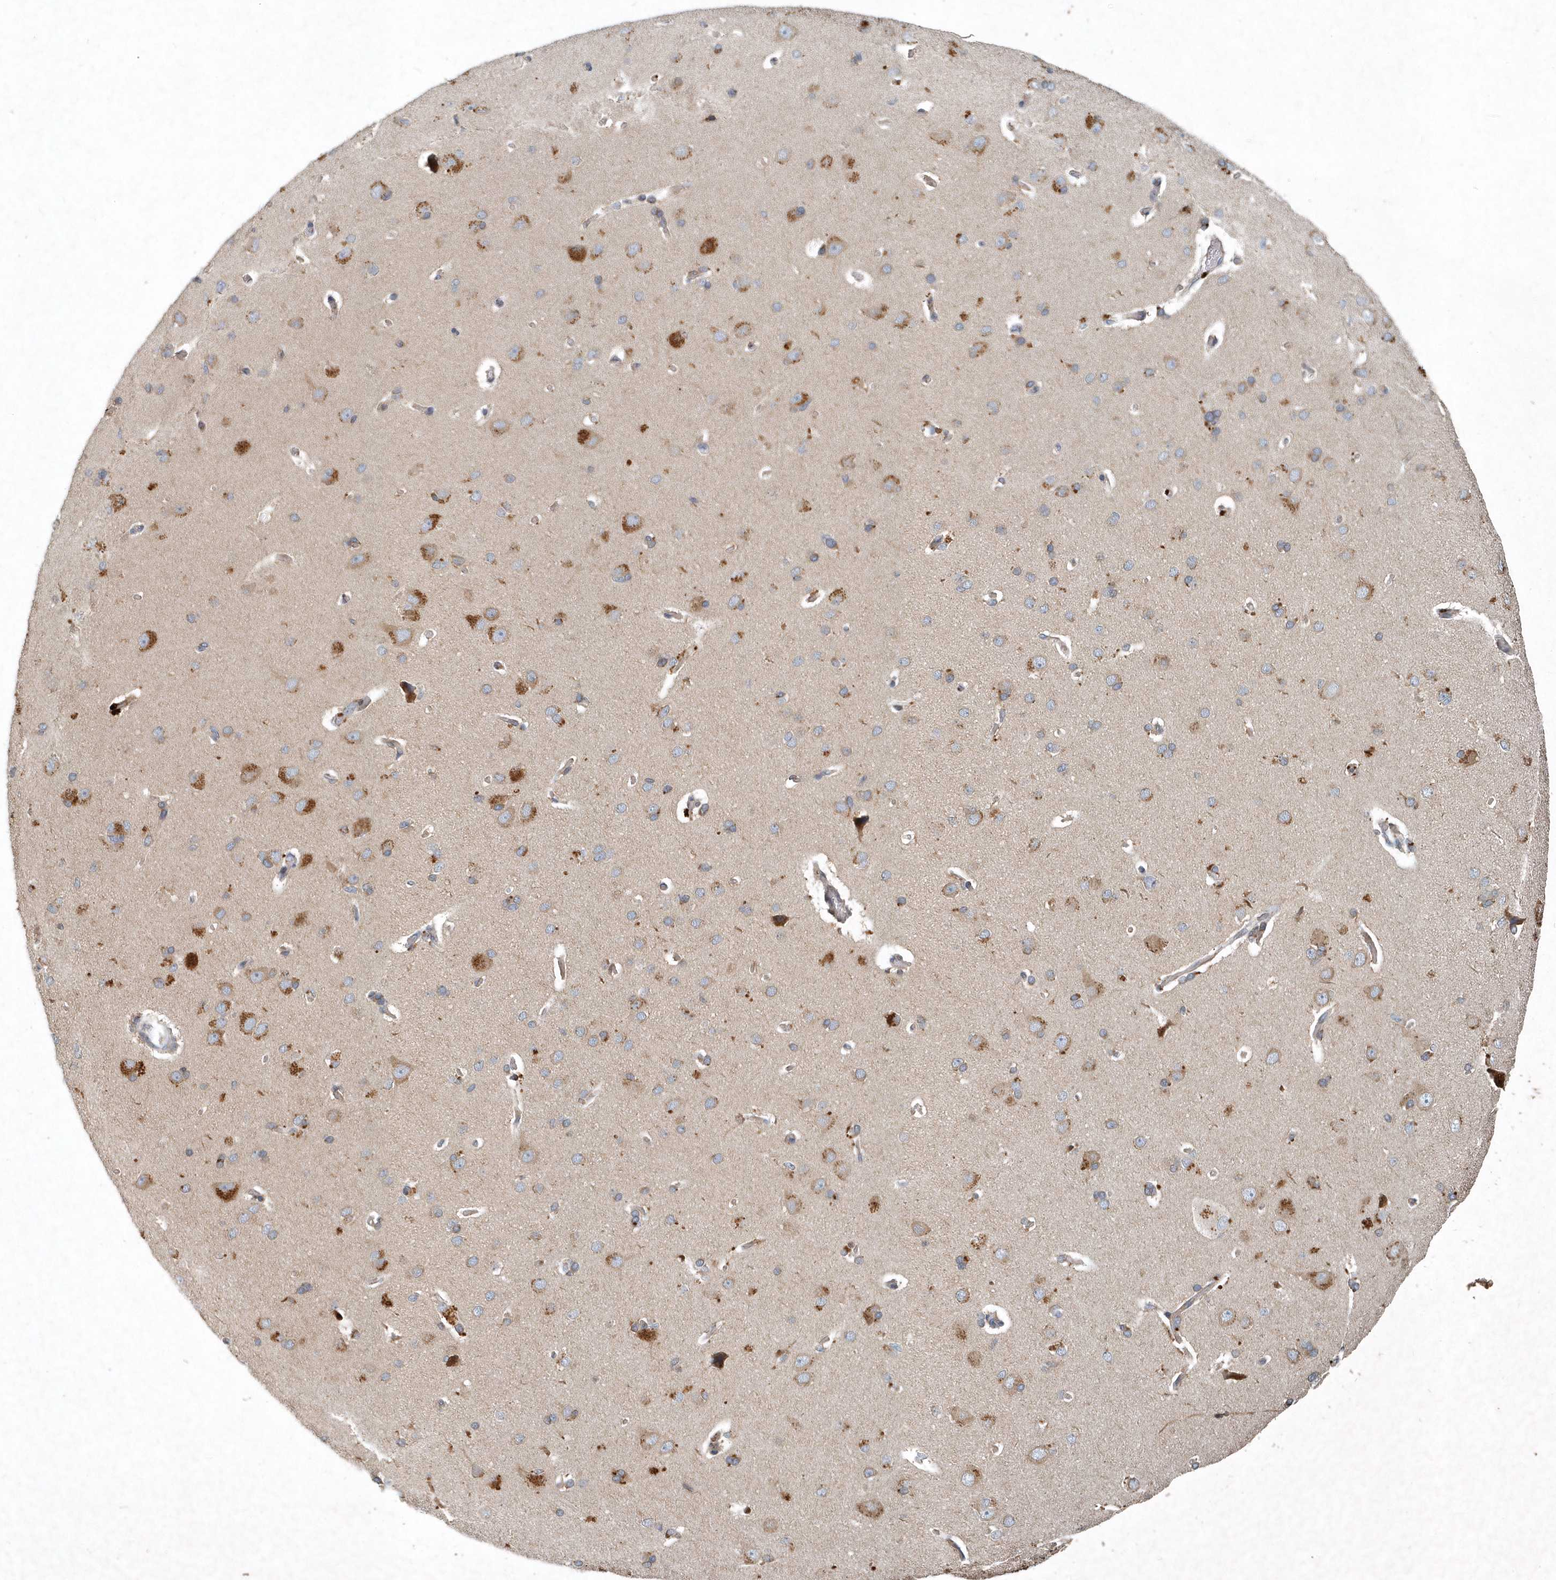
{"staining": {"intensity": "negative", "quantity": "none", "location": "none"}, "tissue": "cerebral cortex", "cell_type": "Endothelial cells", "image_type": "normal", "snomed": [{"axis": "morphology", "description": "Normal tissue, NOS"}, {"axis": "topography", "description": "Cerebral cortex"}], "caption": "An immunohistochemistry photomicrograph of unremarkable cerebral cortex is shown. There is no staining in endothelial cells of cerebral cortex.", "gene": "SCFD2", "patient": {"sex": "male", "age": 62}}